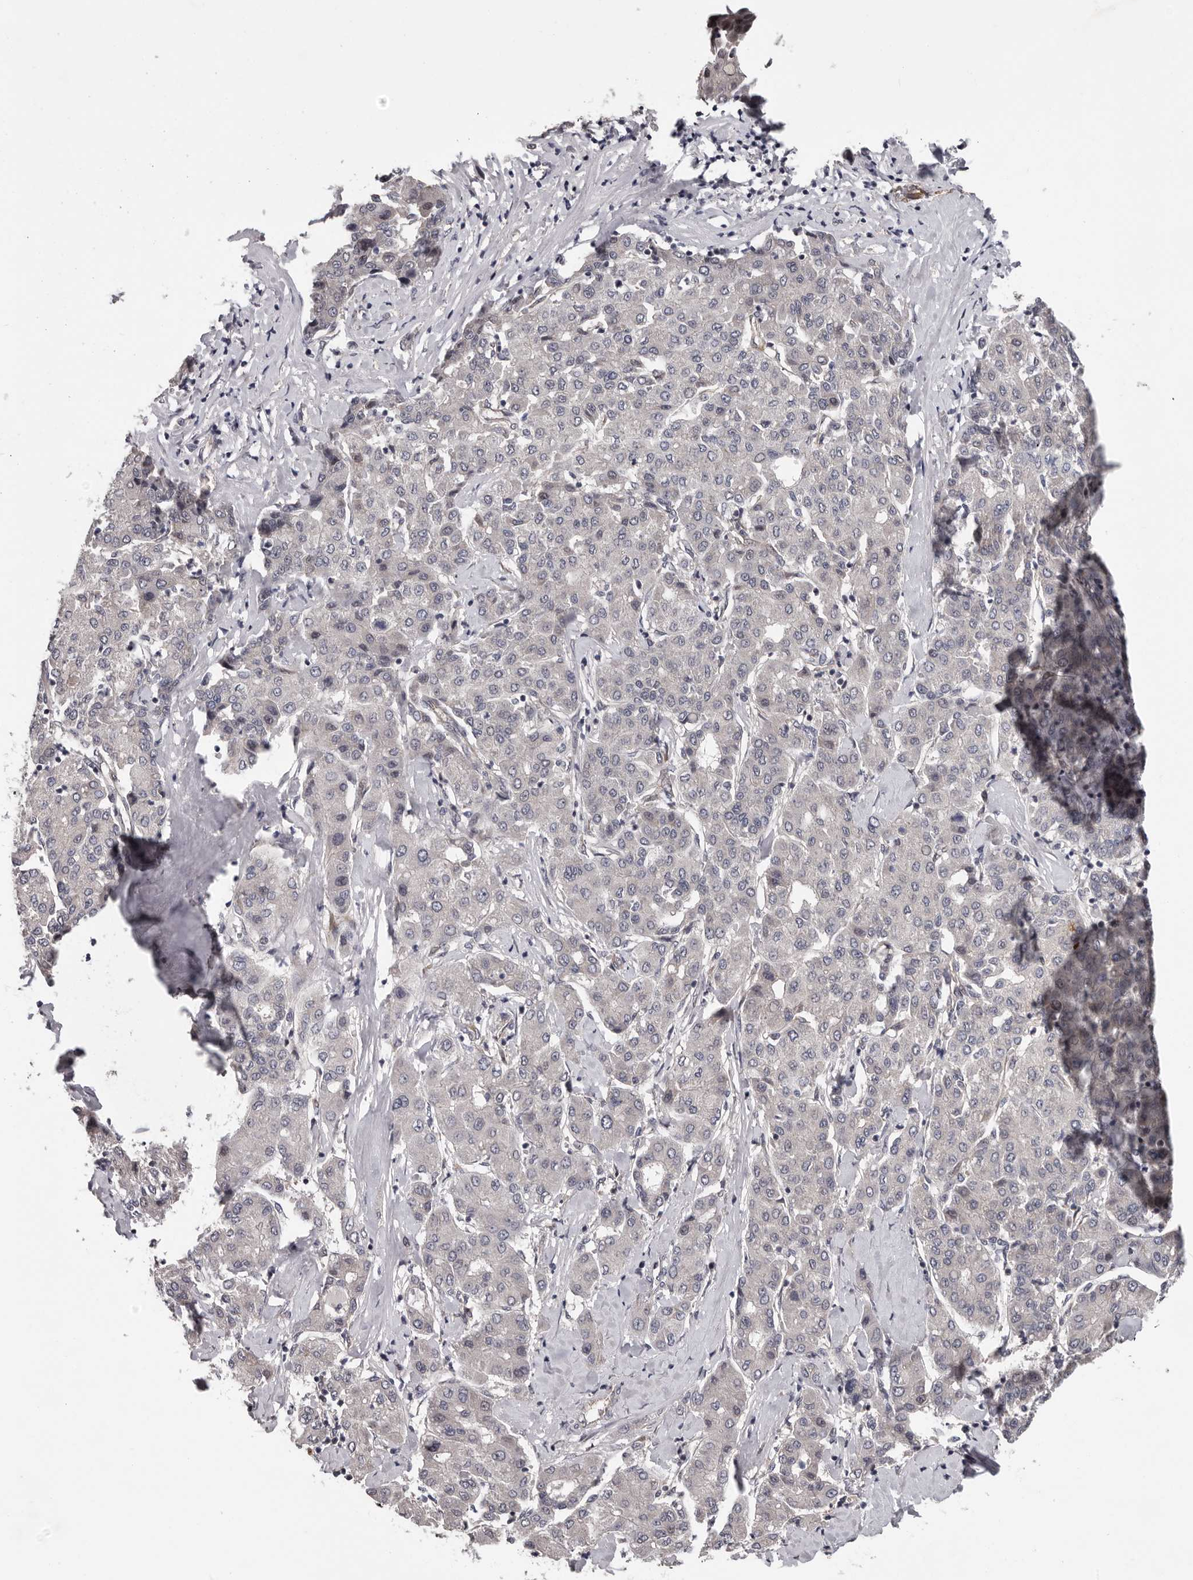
{"staining": {"intensity": "negative", "quantity": "none", "location": "none"}, "tissue": "liver cancer", "cell_type": "Tumor cells", "image_type": "cancer", "snomed": [{"axis": "morphology", "description": "Carcinoma, Hepatocellular, NOS"}, {"axis": "topography", "description": "Liver"}], "caption": "There is no significant expression in tumor cells of liver cancer.", "gene": "MED8", "patient": {"sex": "male", "age": 65}}